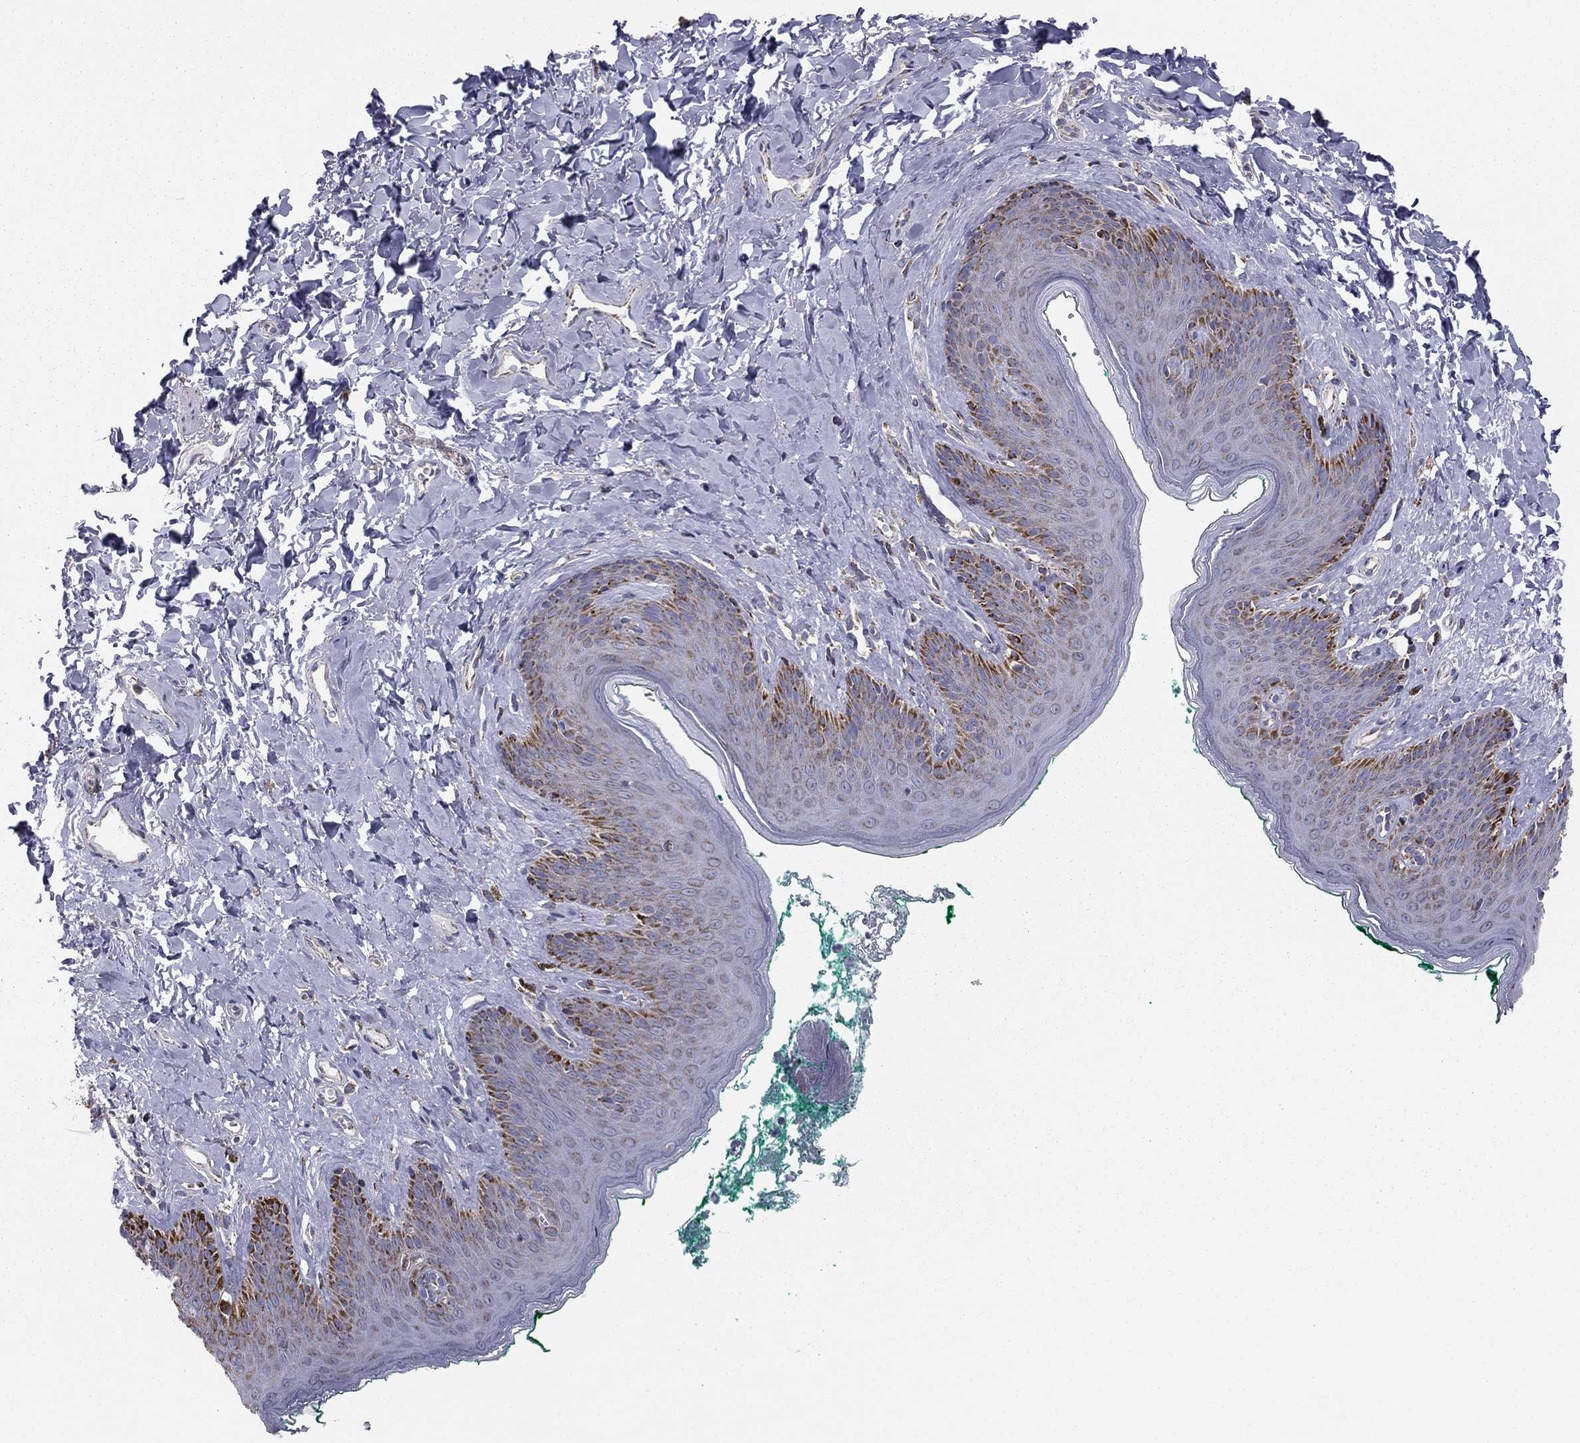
{"staining": {"intensity": "negative", "quantity": "none", "location": "none"}, "tissue": "skin", "cell_type": "Epidermal cells", "image_type": "normal", "snomed": [{"axis": "morphology", "description": "Normal tissue, NOS"}, {"axis": "topography", "description": "Vulva"}], "caption": "Immunohistochemistry of normal skin displays no positivity in epidermal cells. (DAB IHC with hematoxylin counter stain).", "gene": "NDUFV1", "patient": {"sex": "female", "age": 66}}